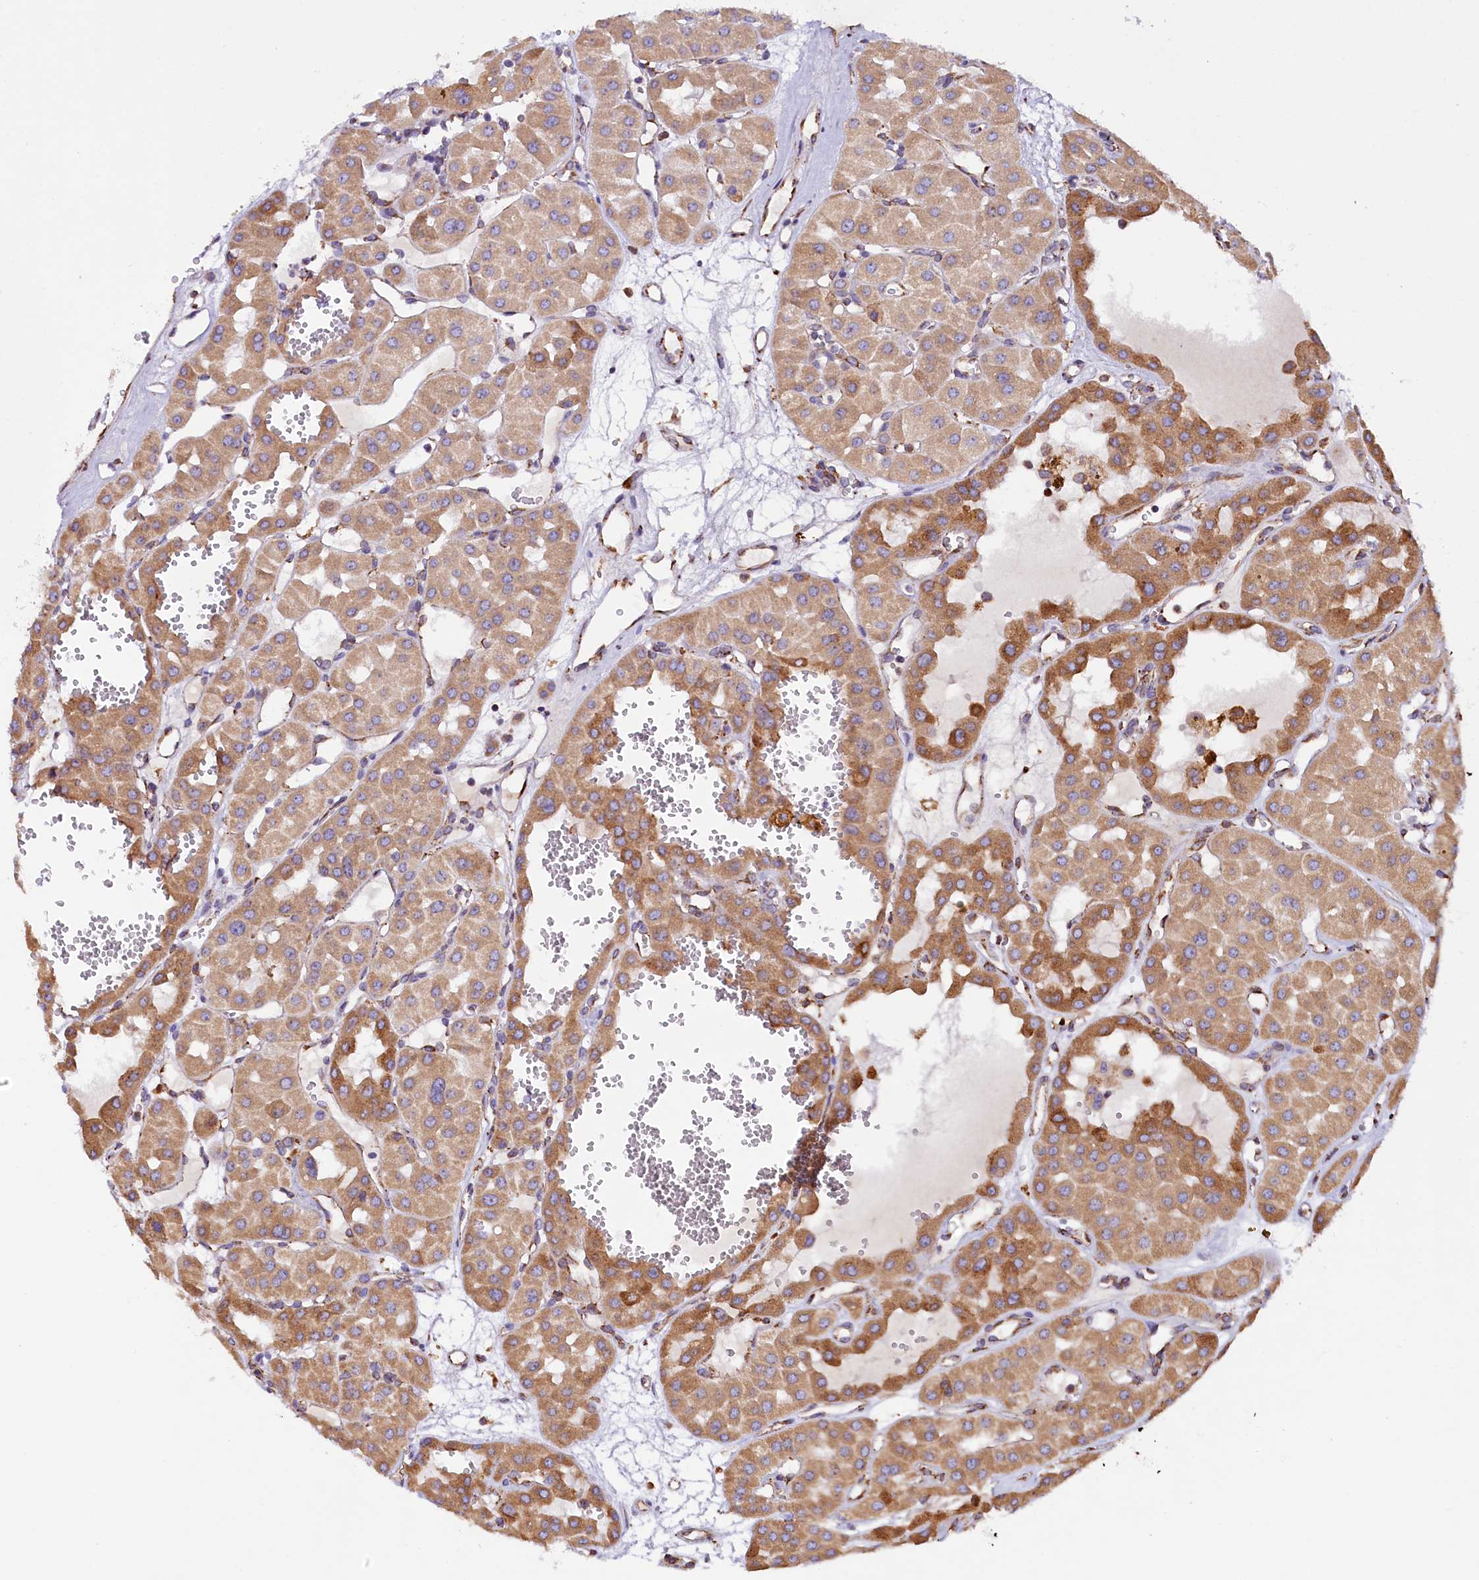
{"staining": {"intensity": "moderate", "quantity": ">75%", "location": "cytoplasmic/membranous"}, "tissue": "renal cancer", "cell_type": "Tumor cells", "image_type": "cancer", "snomed": [{"axis": "morphology", "description": "Carcinoma, NOS"}, {"axis": "topography", "description": "Kidney"}], "caption": "A histopathology image showing moderate cytoplasmic/membranous expression in approximately >75% of tumor cells in renal cancer, as visualized by brown immunohistochemical staining.", "gene": "CAPS2", "patient": {"sex": "female", "age": 75}}